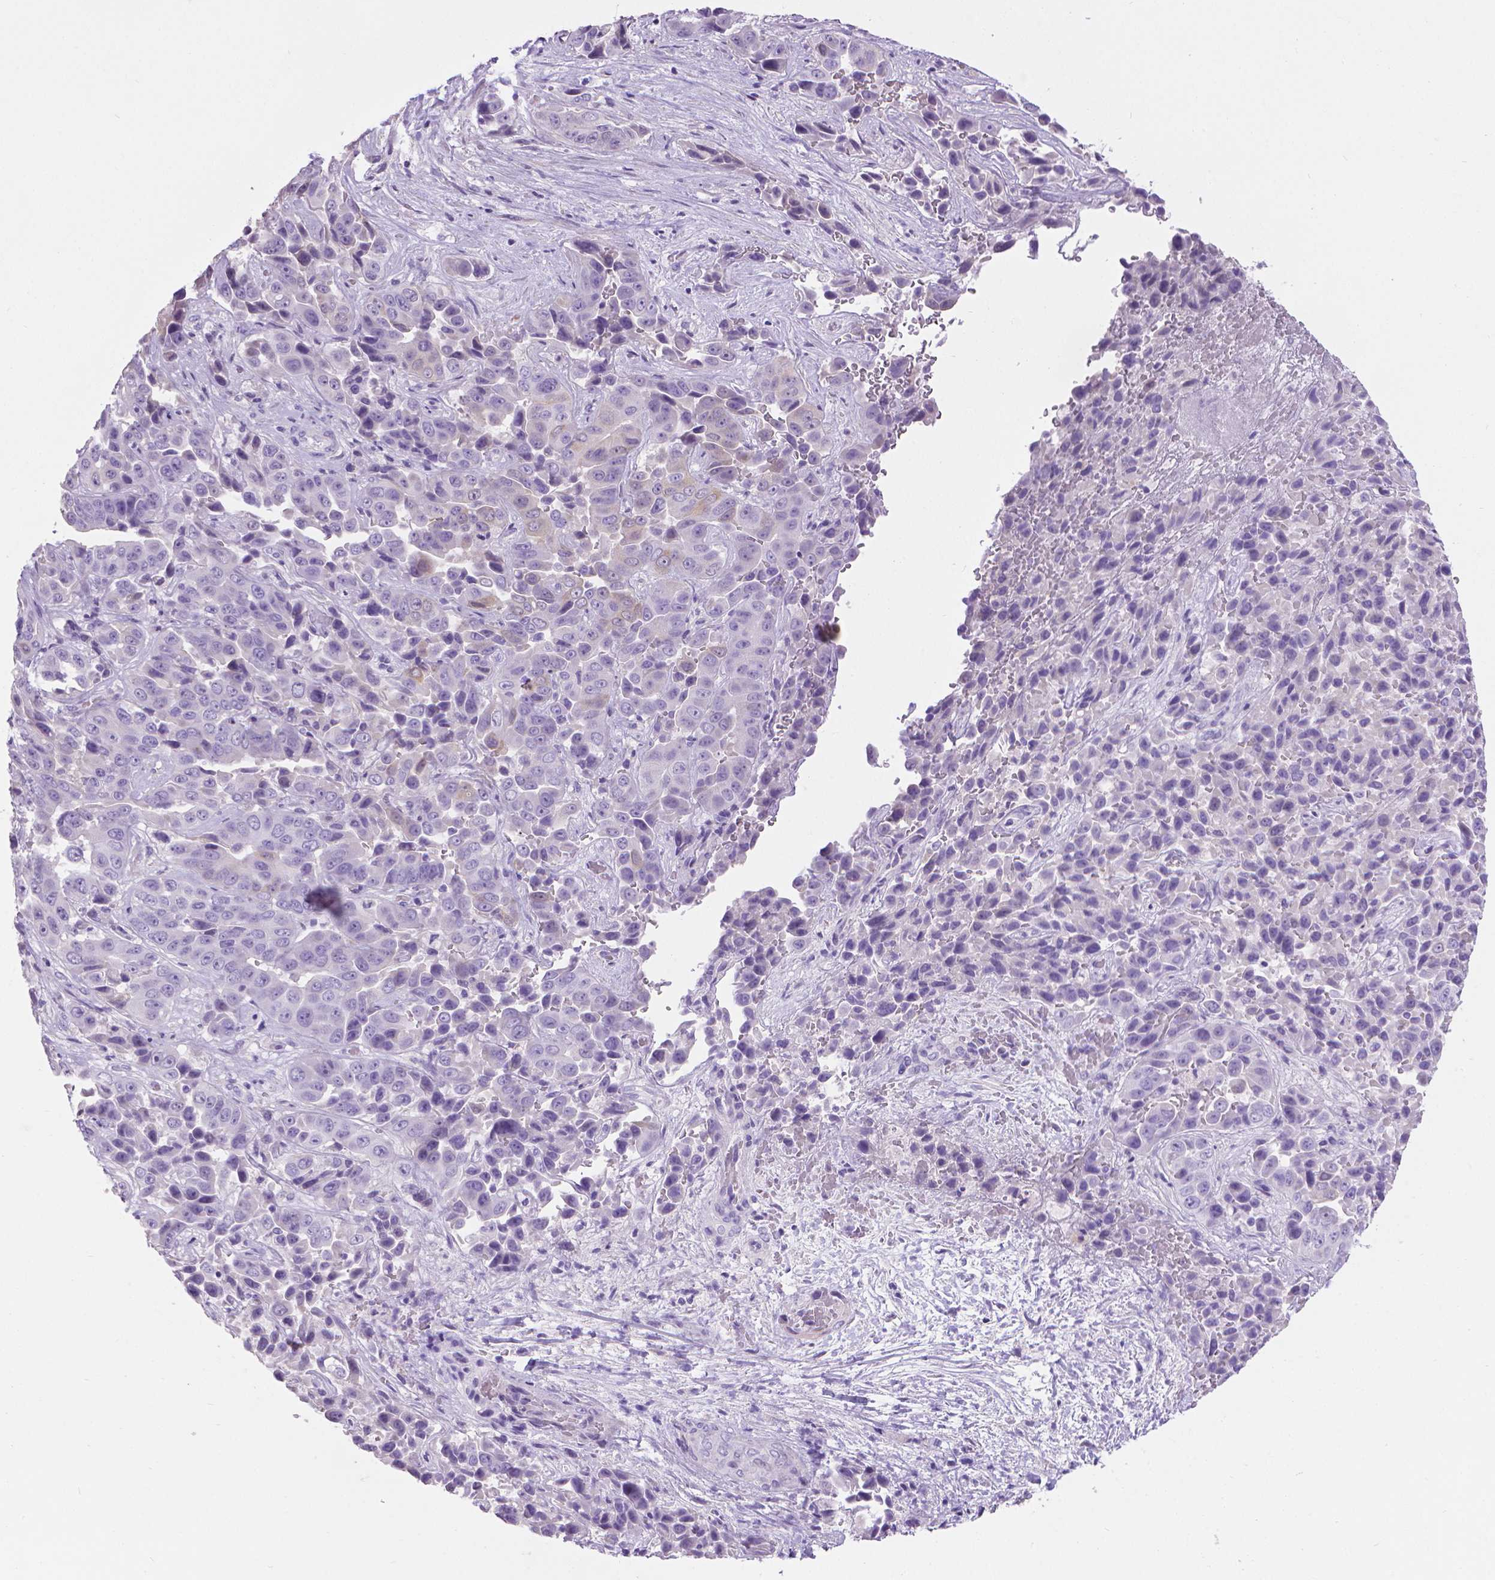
{"staining": {"intensity": "negative", "quantity": "none", "location": "none"}, "tissue": "liver cancer", "cell_type": "Tumor cells", "image_type": "cancer", "snomed": [{"axis": "morphology", "description": "Cholangiocarcinoma"}, {"axis": "topography", "description": "Liver"}], "caption": "Tumor cells are negative for protein expression in human liver cancer.", "gene": "PNMA2", "patient": {"sex": "female", "age": 52}}